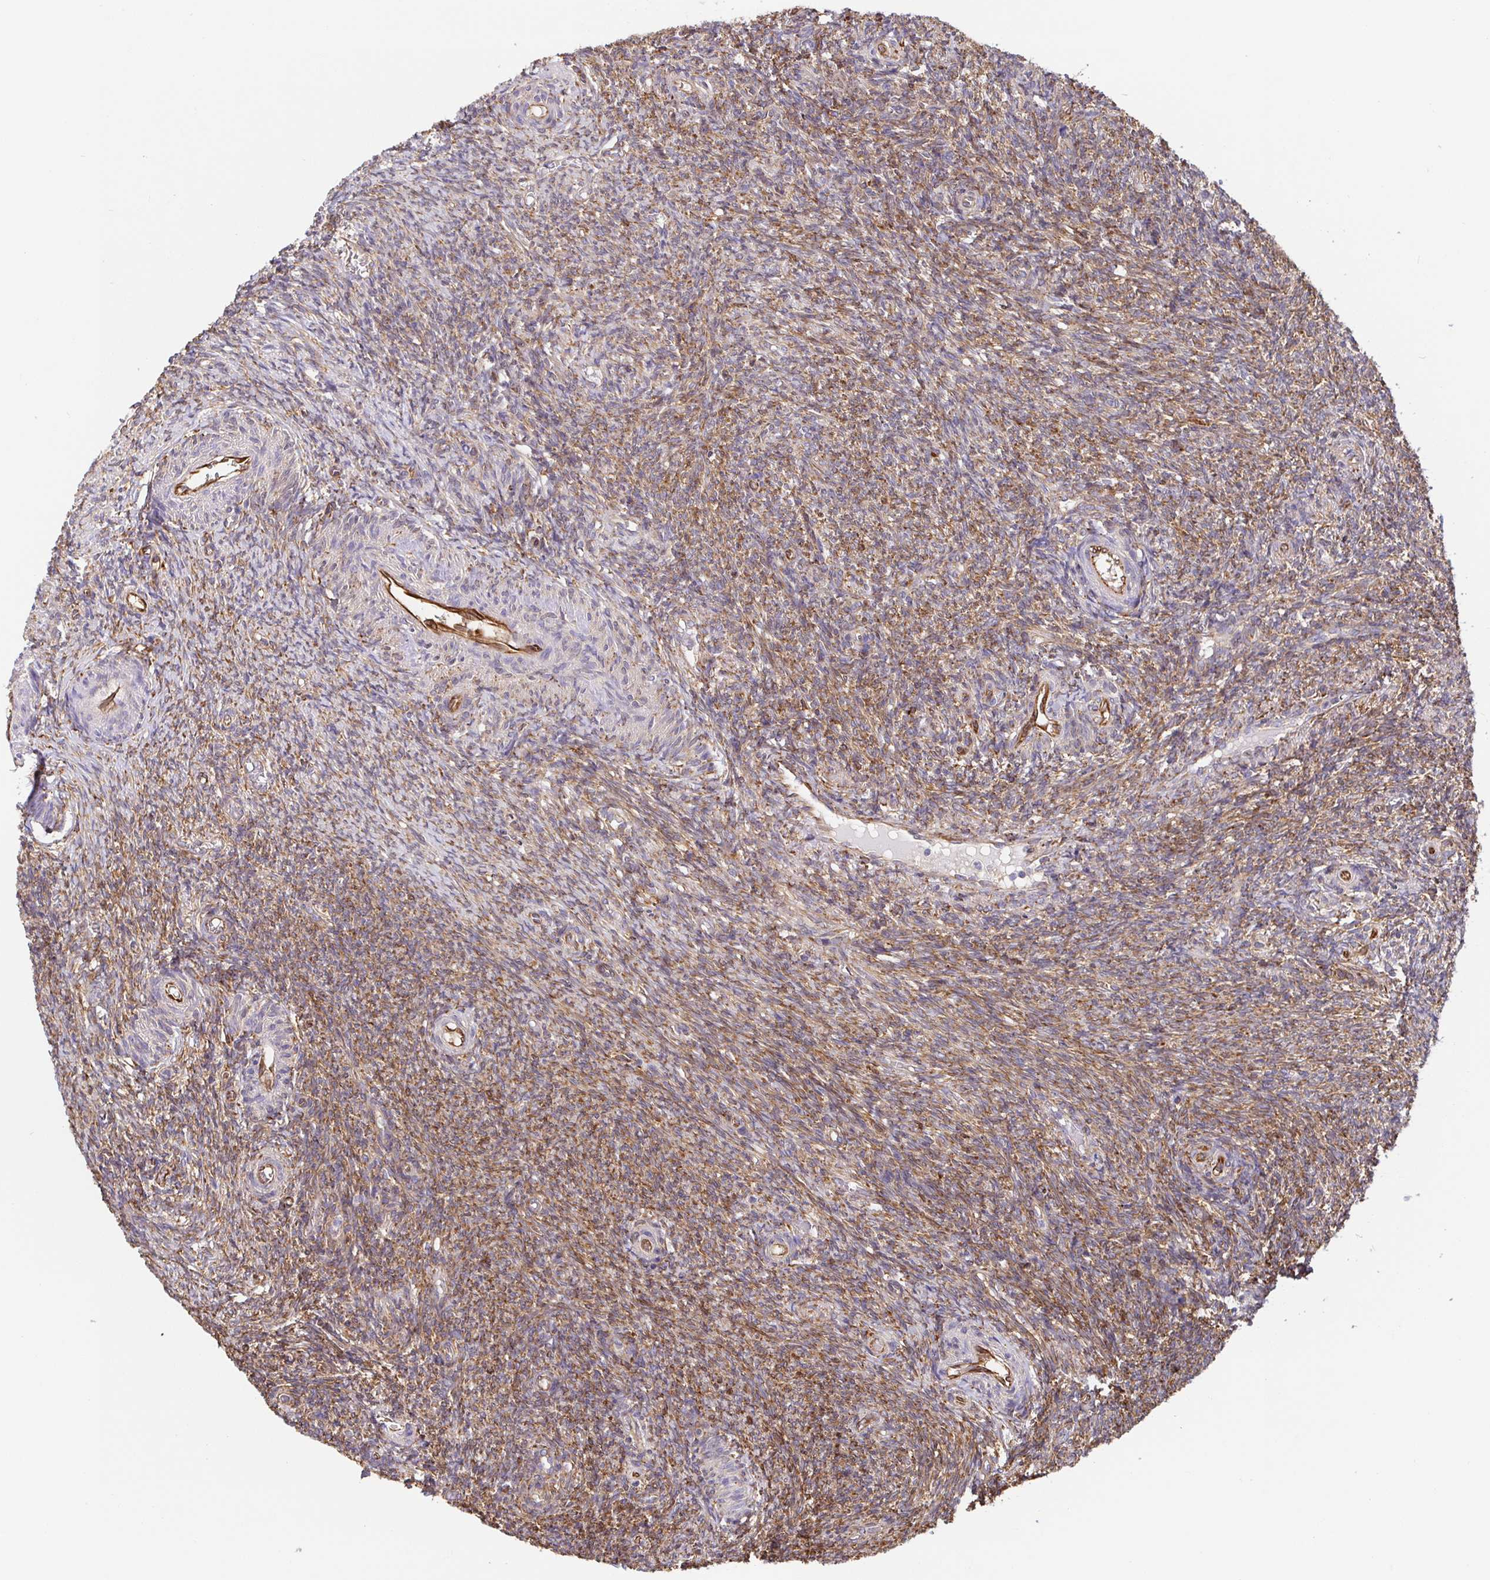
{"staining": {"intensity": "moderate", "quantity": ">75%", "location": "cytoplasmic/membranous"}, "tissue": "ovary", "cell_type": "Ovarian stroma cells", "image_type": "normal", "snomed": [{"axis": "morphology", "description": "Normal tissue, NOS"}, {"axis": "topography", "description": "Ovary"}], "caption": "Immunohistochemistry (IHC) image of normal human ovary stained for a protein (brown), which displays medium levels of moderate cytoplasmic/membranous staining in approximately >75% of ovarian stroma cells.", "gene": "MAOA", "patient": {"sex": "female", "age": 39}}